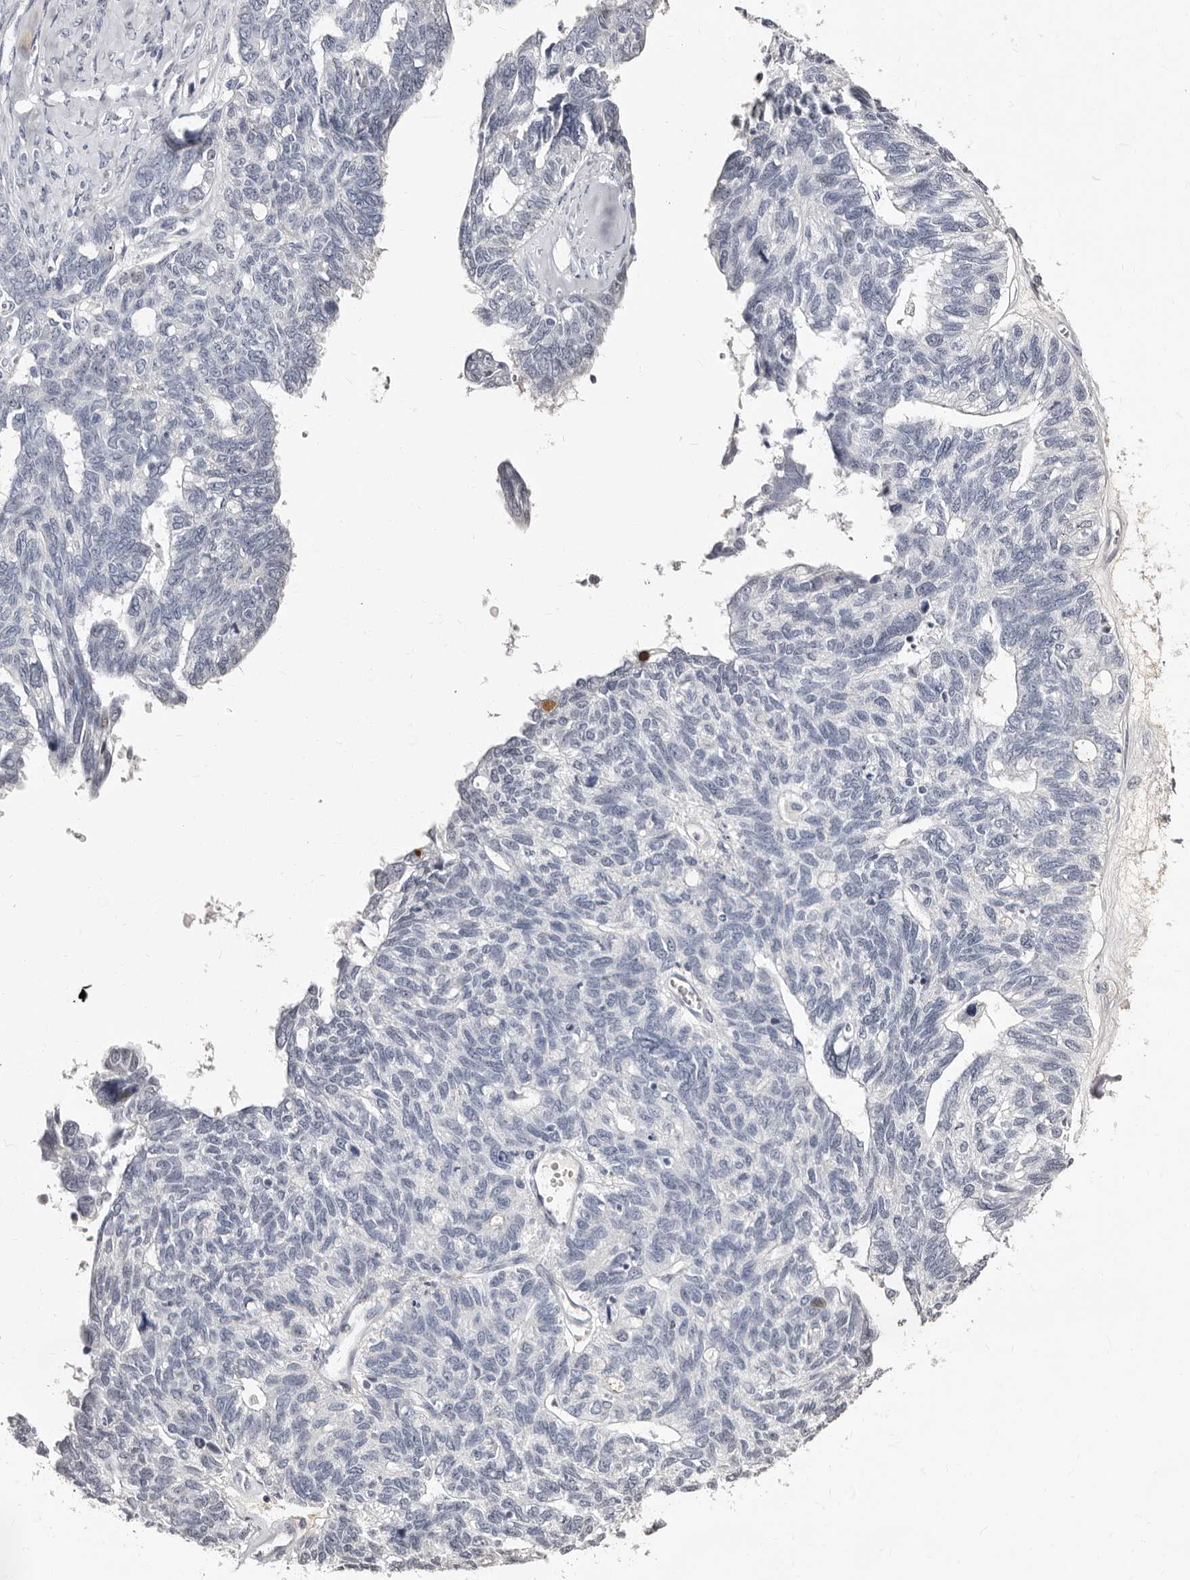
{"staining": {"intensity": "negative", "quantity": "none", "location": "none"}, "tissue": "ovarian cancer", "cell_type": "Tumor cells", "image_type": "cancer", "snomed": [{"axis": "morphology", "description": "Cystadenocarcinoma, serous, NOS"}, {"axis": "topography", "description": "Ovary"}], "caption": "The immunohistochemistry histopathology image has no significant expression in tumor cells of serous cystadenocarcinoma (ovarian) tissue. (DAB (3,3'-diaminobenzidine) immunohistochemistry visualized using brightfield microscopy, high magnification).", "gene": "TBC1D22B", "patient": {"sex": "female", "age": 79}}